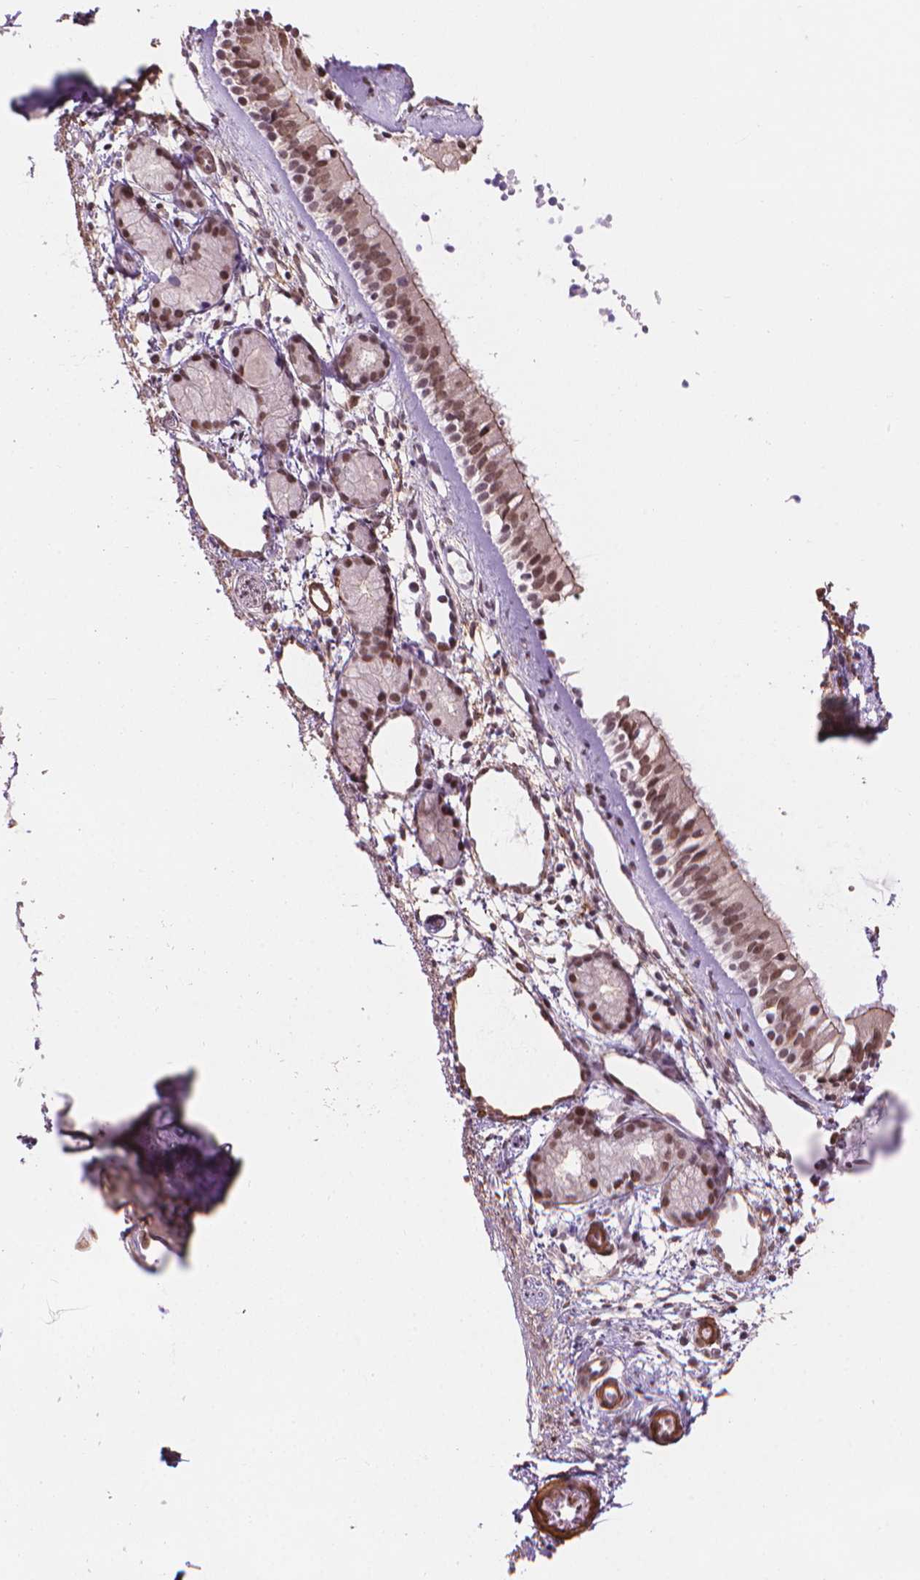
{"staining": {"intensity": "moderate", "quantity": "25%-75%", "location": "cytoplasmic/membranous,nuclear"}, "tissue": "nasopharynx", "cell_type": "Respiratory epithelial cells", "image_type": "normal", "snomed": [{"axis": "morphology", "description": "Normal tissue, NOS"}, {"axis": "topography", "description": "Nasopharynx"}], "caption": "A brown stain labels moderate cytoplasmic/membranous,nuclear staining of a protein in respiratory epithelial cells of unremarkable human nasopharynx.", "gene": "HOXD4", "patient": {"sex": "female", "age": 52}}